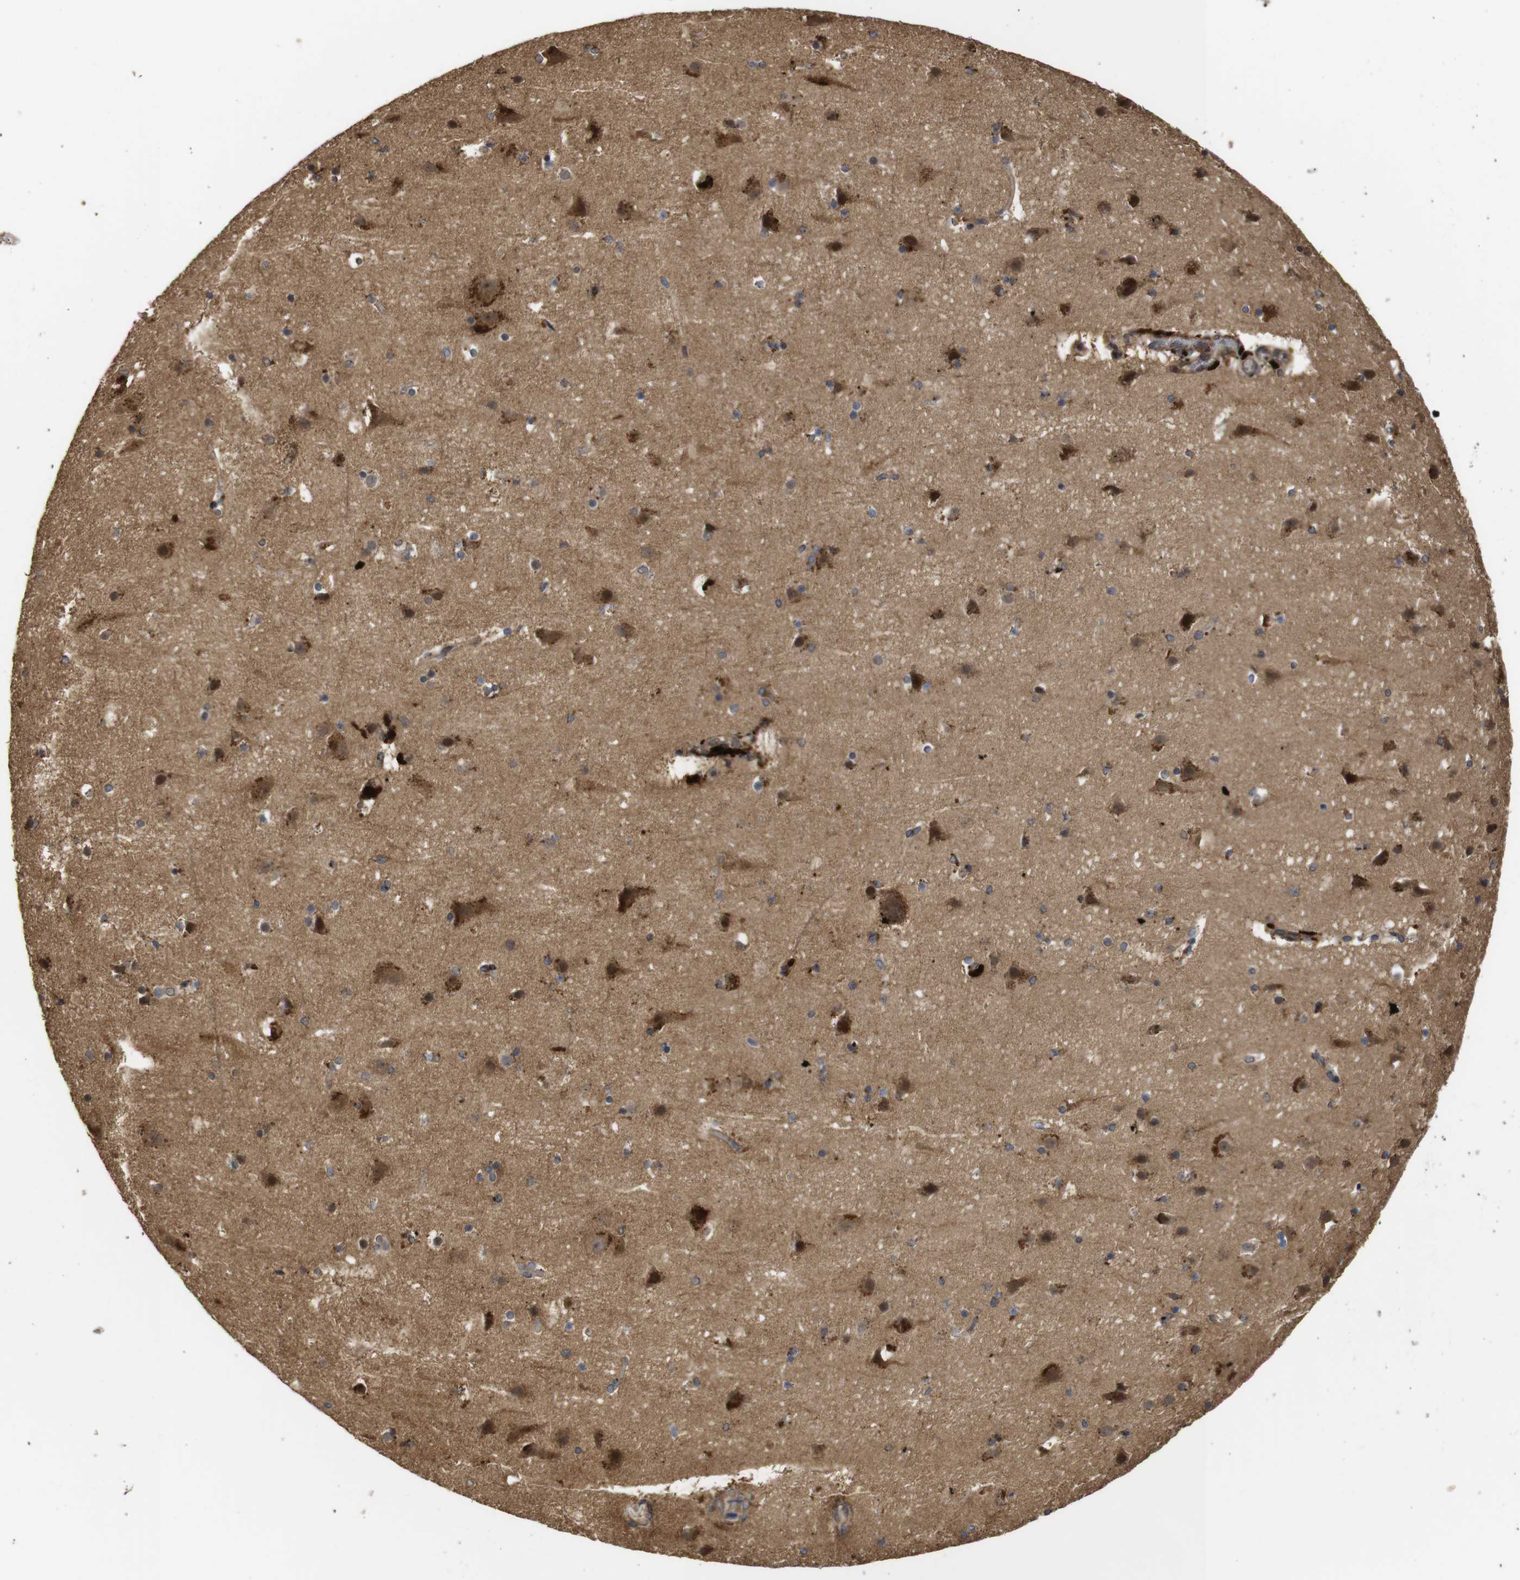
{"staining": {"intensity": "moderate", "quantity": ">75%", "location": "cytoplasmic/membranous"}, "tissue": "cerebral cortex", "cell_type": "Endothelial cells", "image_type": "normal", "snomed": [{"axis": "morphology", "description": "Normal tissue, NOS"}, {"axis": "topography", "description": "Cerebral cortex"}], "caption": "Brown immunohistochemical staining in benign cerebral cortex demonstrates moderate cytoplasmic/membranous expression in approximately >75% of endothelial cells.", "gene": "PTPN14", "patient": {"sex": "male", "age": 45}}